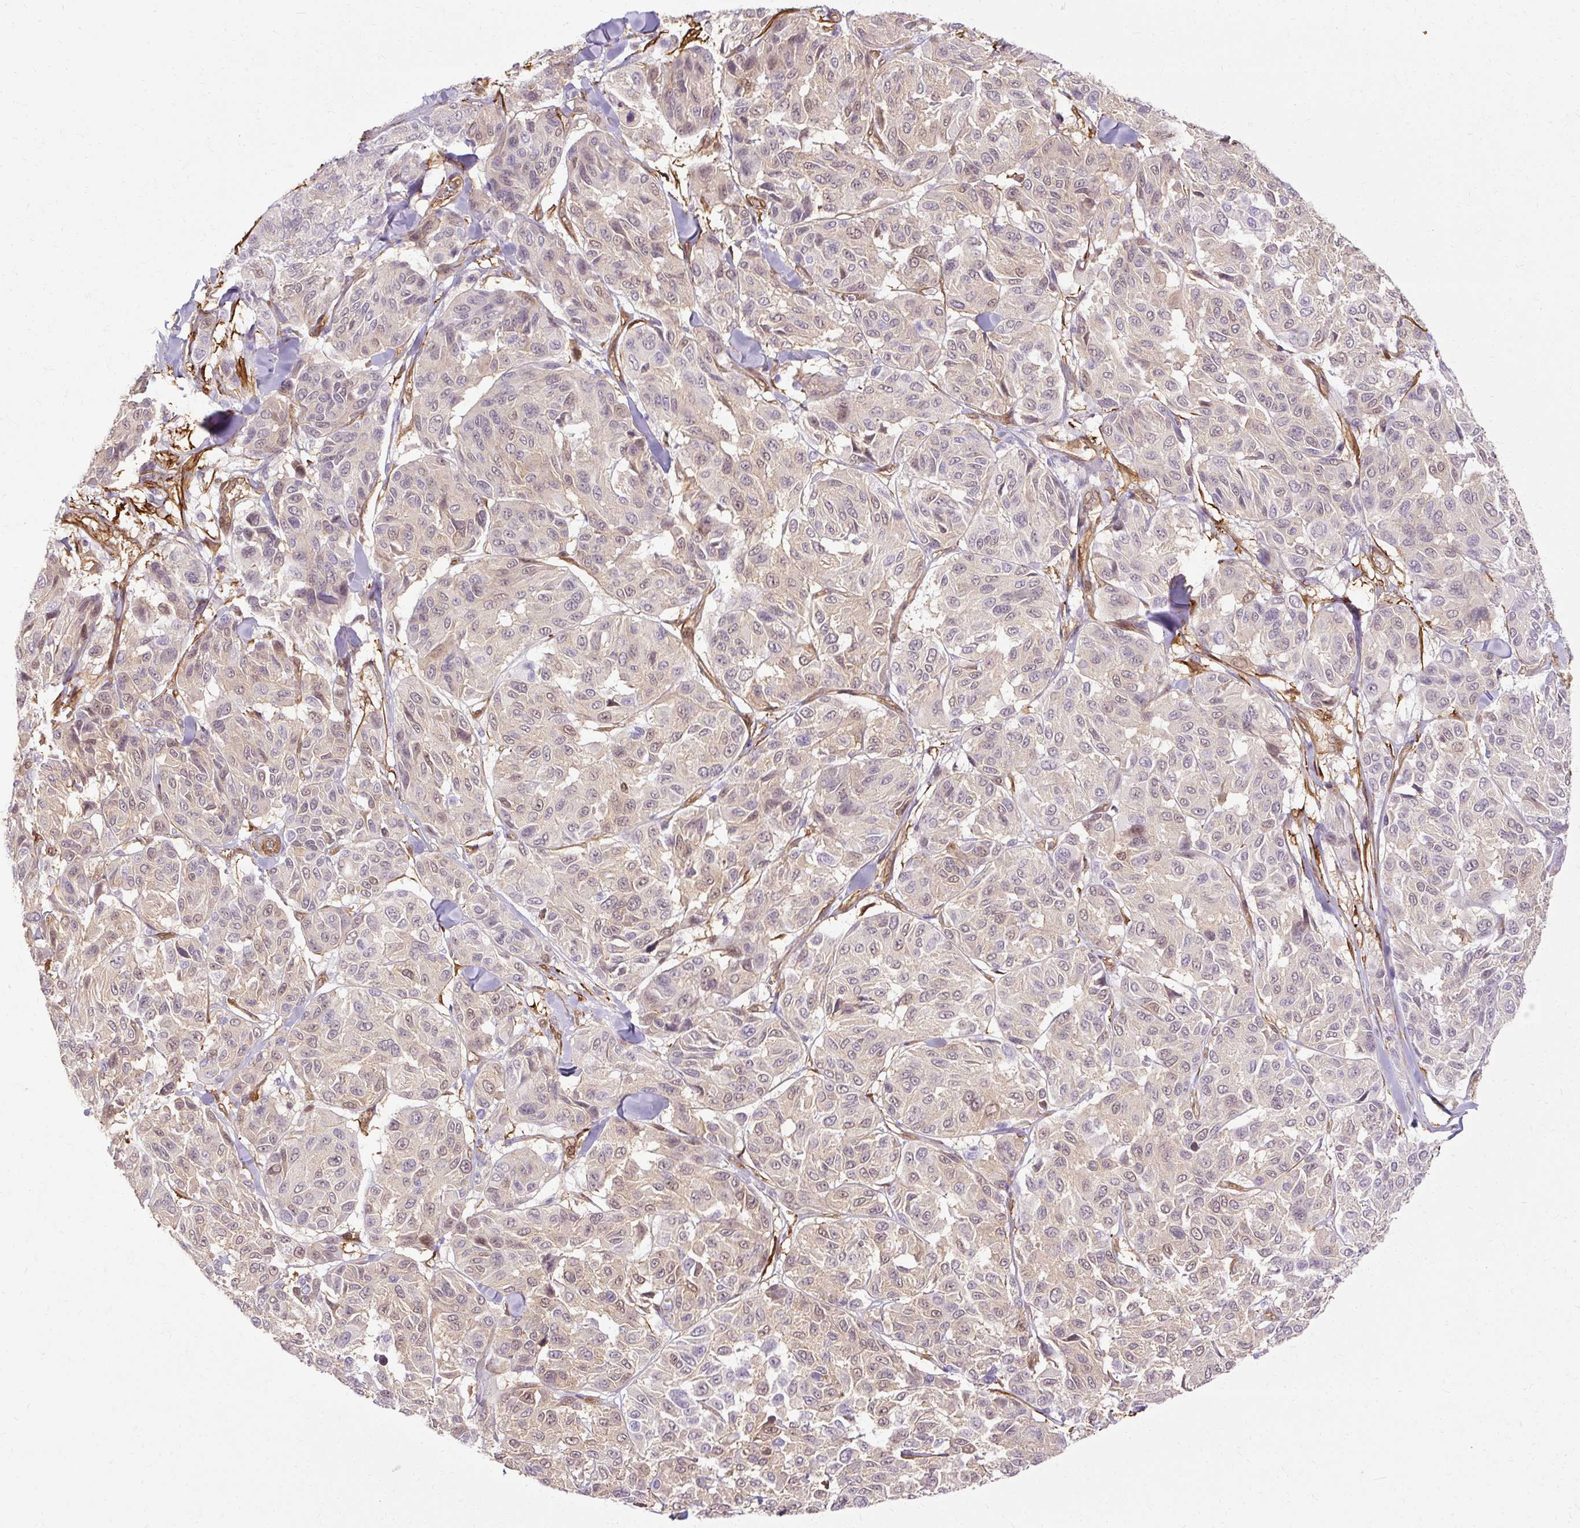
{"staining": {"intensity": "weak", "quantity": "25%-75%", "location": "nuclear"}, "tissue": "melanoma", "cell_type": "Tumor cells", "image_type": "cancer", "snomed": [{"axis": "morphology", "description": "Malignant melanoma, NOS"}, {"axis": "topography", "description": "Skin"}], "caption": "Immunohistochemistry histopathology image of neoplastic tissue: human melanoma stained using immunohistochemistry (IHC) demonstrates low levels of weak protein expression localized specifically in the nuclear of tumor cells, appearing as a nuclear brown color.", "gene": "CNN3", "patient": {"sex": "female", "age": 66}}